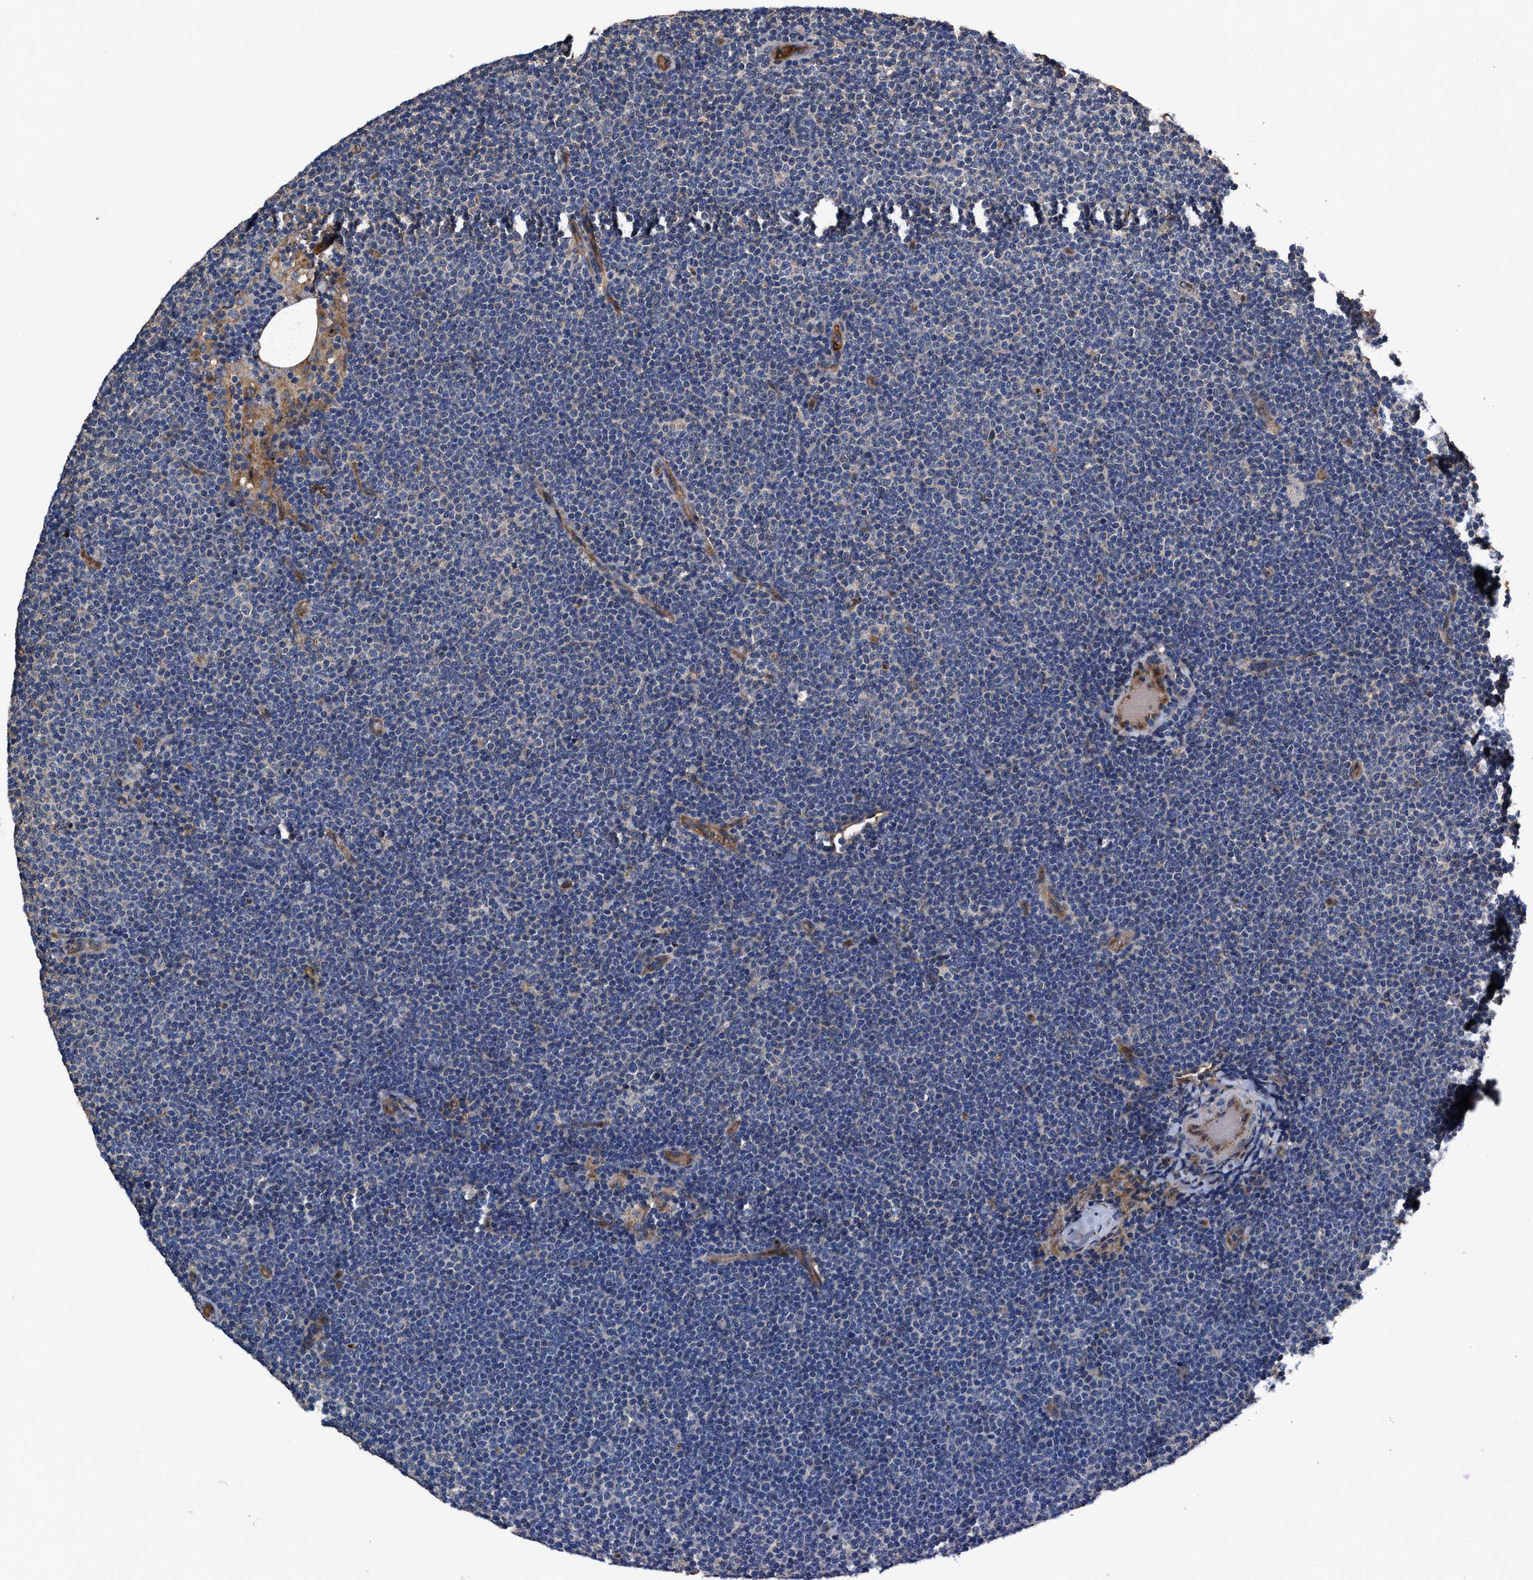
{"staining": {"intensity": "negative", "quantity": "none", "location": "none"}, "tissue": "lymphoma", "cell_type": "Tumor cells", "image_type": "cancer", "snomed": [{"axis": "morphology", "description": "Malignant lymphoma, non-Hodgkin's type, Low grade"}, {"axis": "topography", "description": "Lymph node"}], "caption": "High magnification brightfield microscopy of low-grade malignant lymphoma, non-Hodgkin's type stained with DAB (brown) and counterstained with hematoxylin (blue): tumor cells show no significant expression. The staining is performed using DAB brown chromogen with nuclei counter-stained in using hematoxylin.", "gene": "IDNK", "patient": {"sex": "female", "age": 53}}